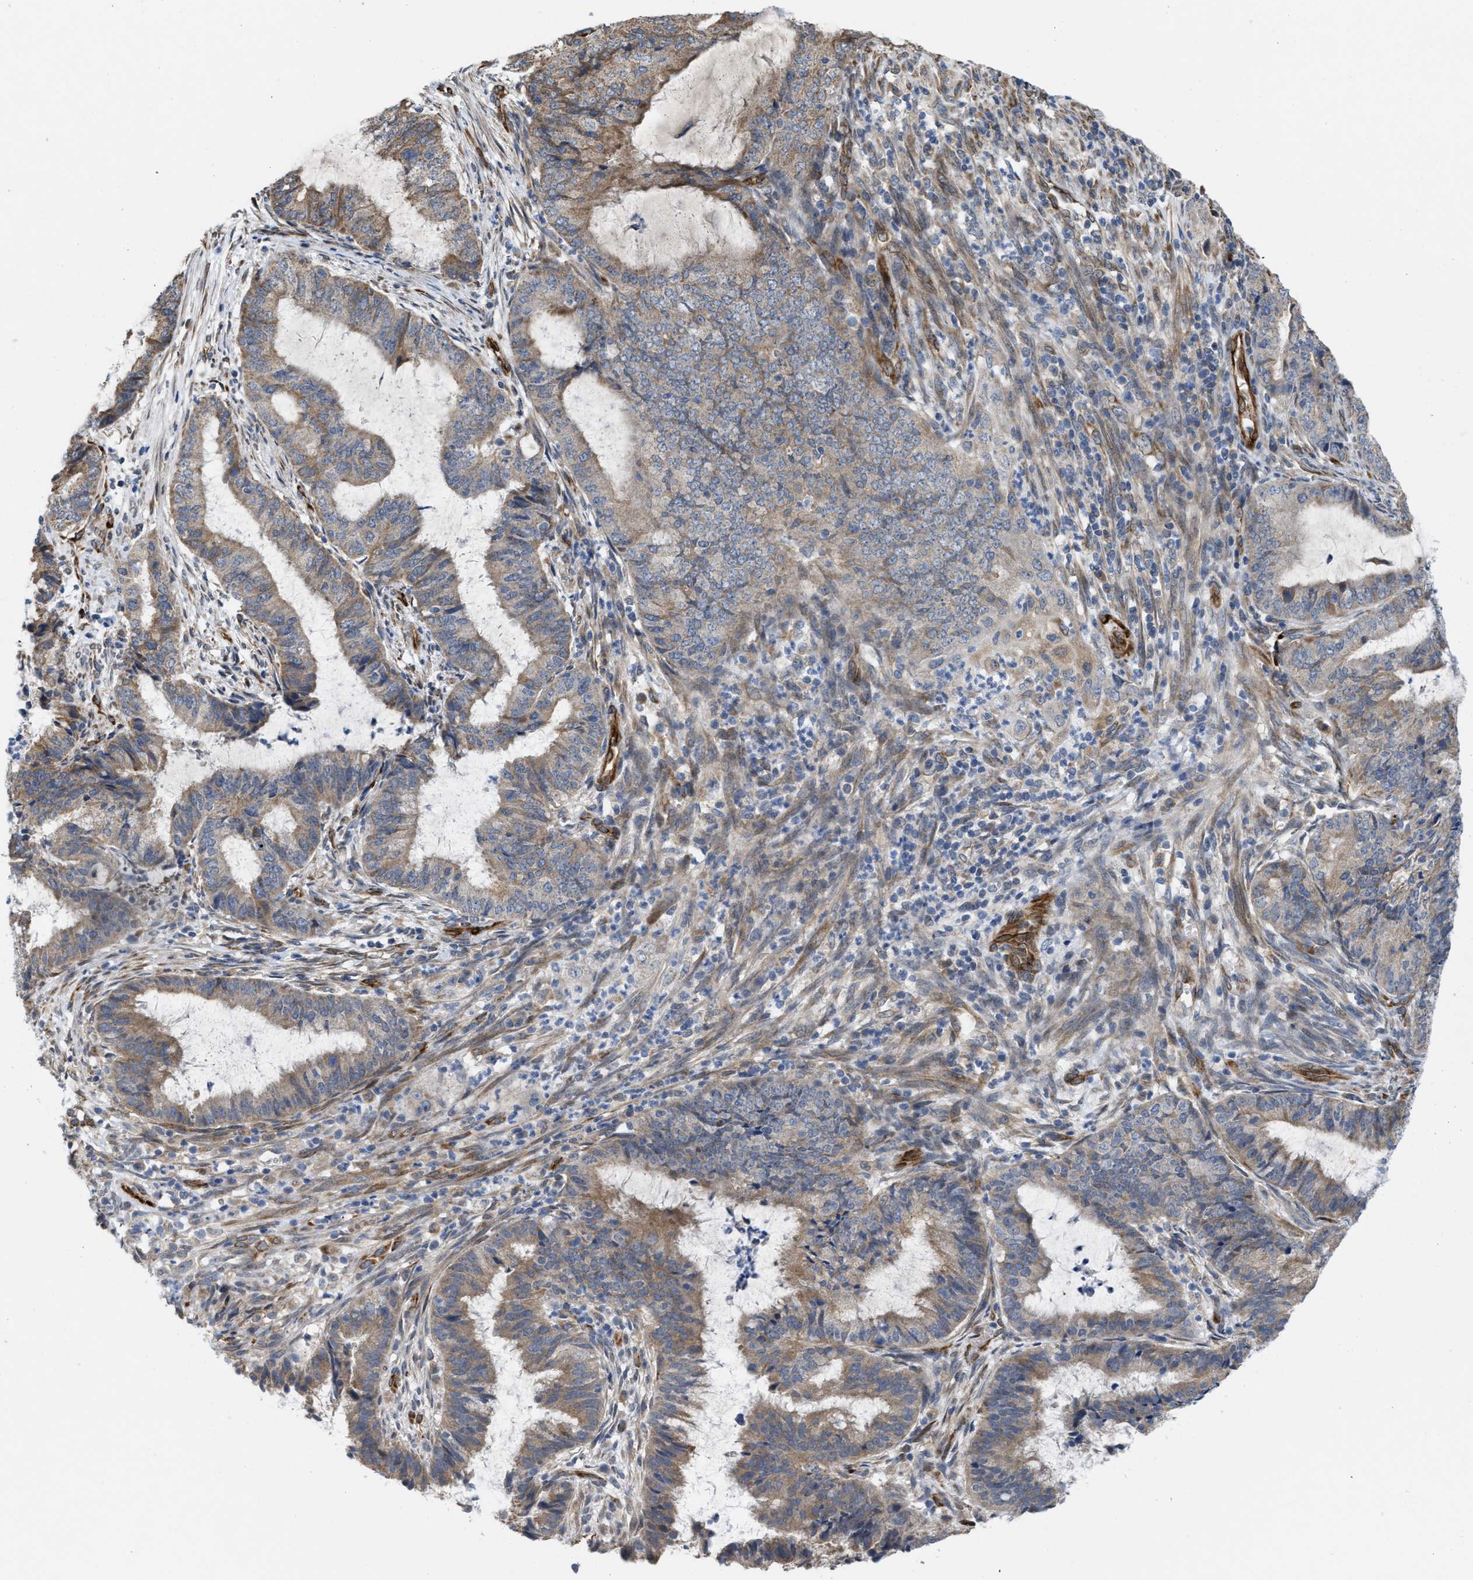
{"staining": {"intensity": "moderate", "quantity": ">75%", "location": "cytoplasmic/membranous"}, "tissue": "endometrial cancer", "cell_type": "Tumor cells", "image_type": "cancer", "snomed": [{"axis": "morphology", "description": "Adenocarcinoma, NOS"}, {"axis": "topography", "description": "Endometrium"}], "caption": "Tumor cells display medium levels of moderate cytoplasmic/membranous expression in about >75% of cells in human adenocarcinoma (endometrial). The protein of interest is stained brown, and the nuclei are stained in blue (DAB (3,3'-diaminobenzidine) IHC with brightfield microscopy, high magnification).", "gene": "EOGT", "patient": {"sex": "female", "age": 51}}